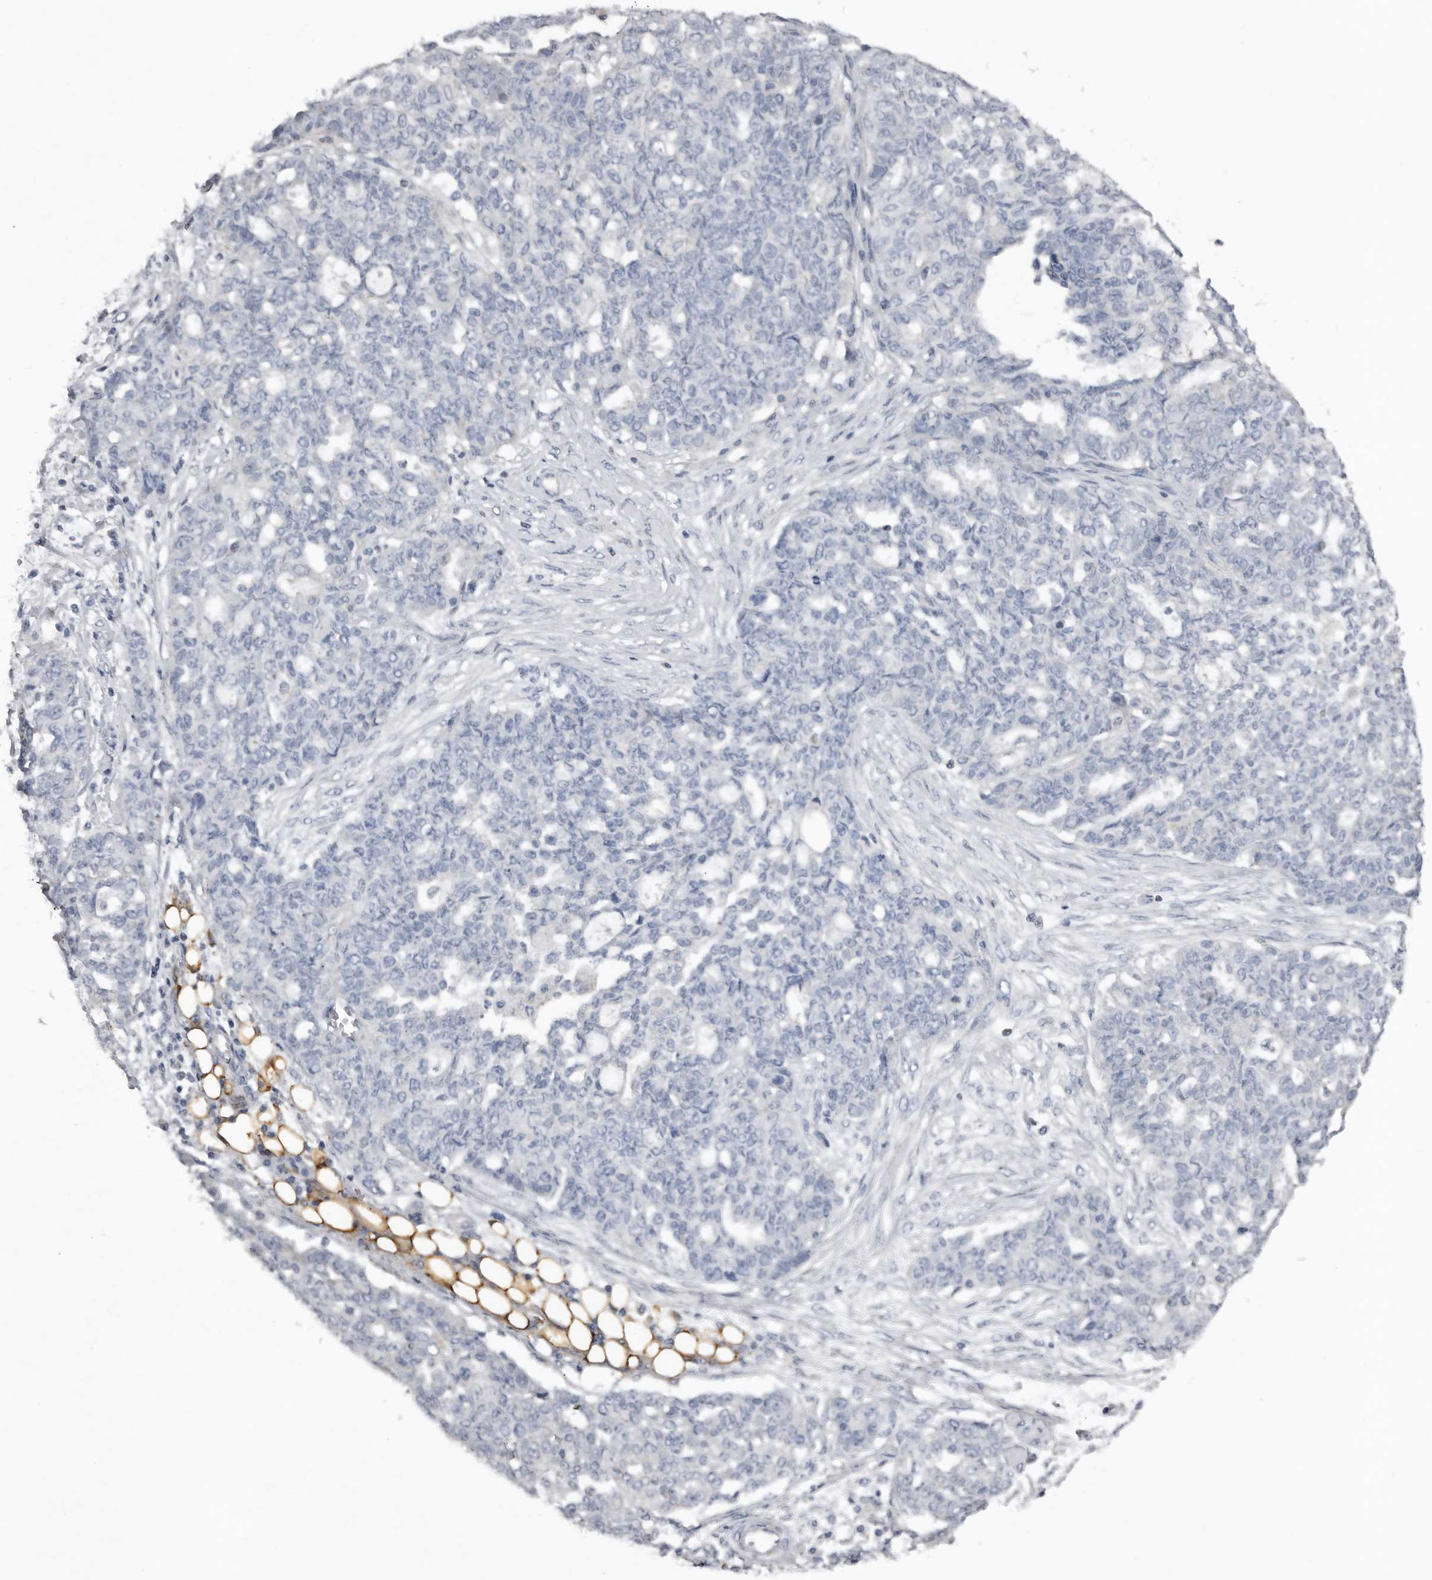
{"staining": {"intensity": "negative", "quantity": "none", "location": "none"}, "tissue": "ovarian cancer", "cell_type": "Tumor cells", "image_type": "cancer", "snomed": [{"axis": "morphology", "description": "Cystadenocarcinoma, serous, NOS"}, {"axis": "topography", "description": "Soft tissue"}, {"axis": "topography", "description": "Ovary"}], "caption": "Human ovarian serous cystadenocarcinoma stained for a protein using IHC displays no staining in tumor cells.", "gene": "FABP7", "patient": {"sex": "female", "age": 57}}